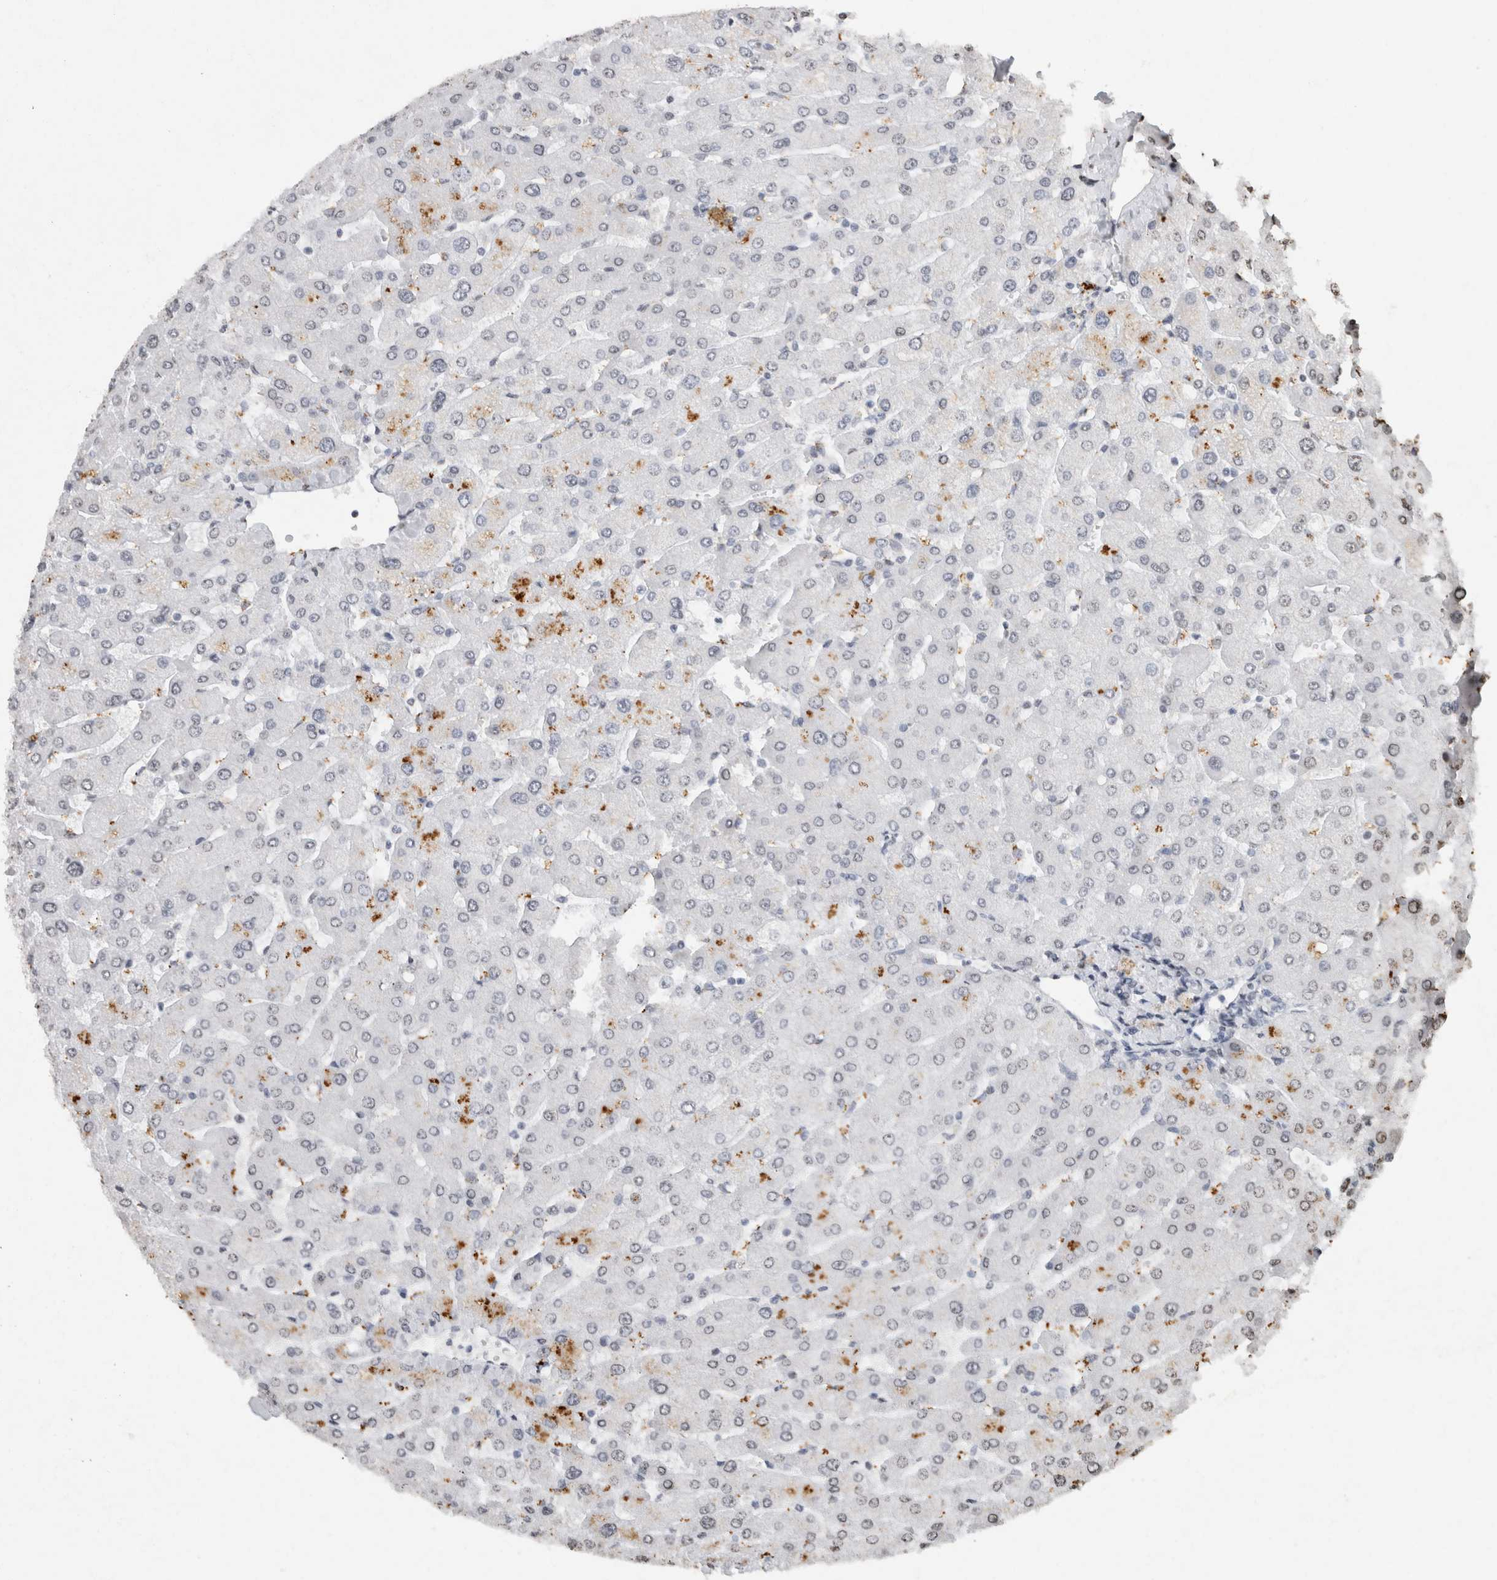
{"staining": {"intensity": "negative", "quantity": "none", "location": "none"}, "tissue": "liver", "cell_type": "Cholangiocytes", "image_type": "normal", "snomed": [{"axis": "morphology", "description": "Normal tissue, NOS"}, {"axis": "topography", "description": "Liver"}], "caption": "Immunohistochemical staining of benign liver displays no significant staining in cholangiocytes.", "gene": "CNTN1", "patient": {"sex": "male", "age": 55}}